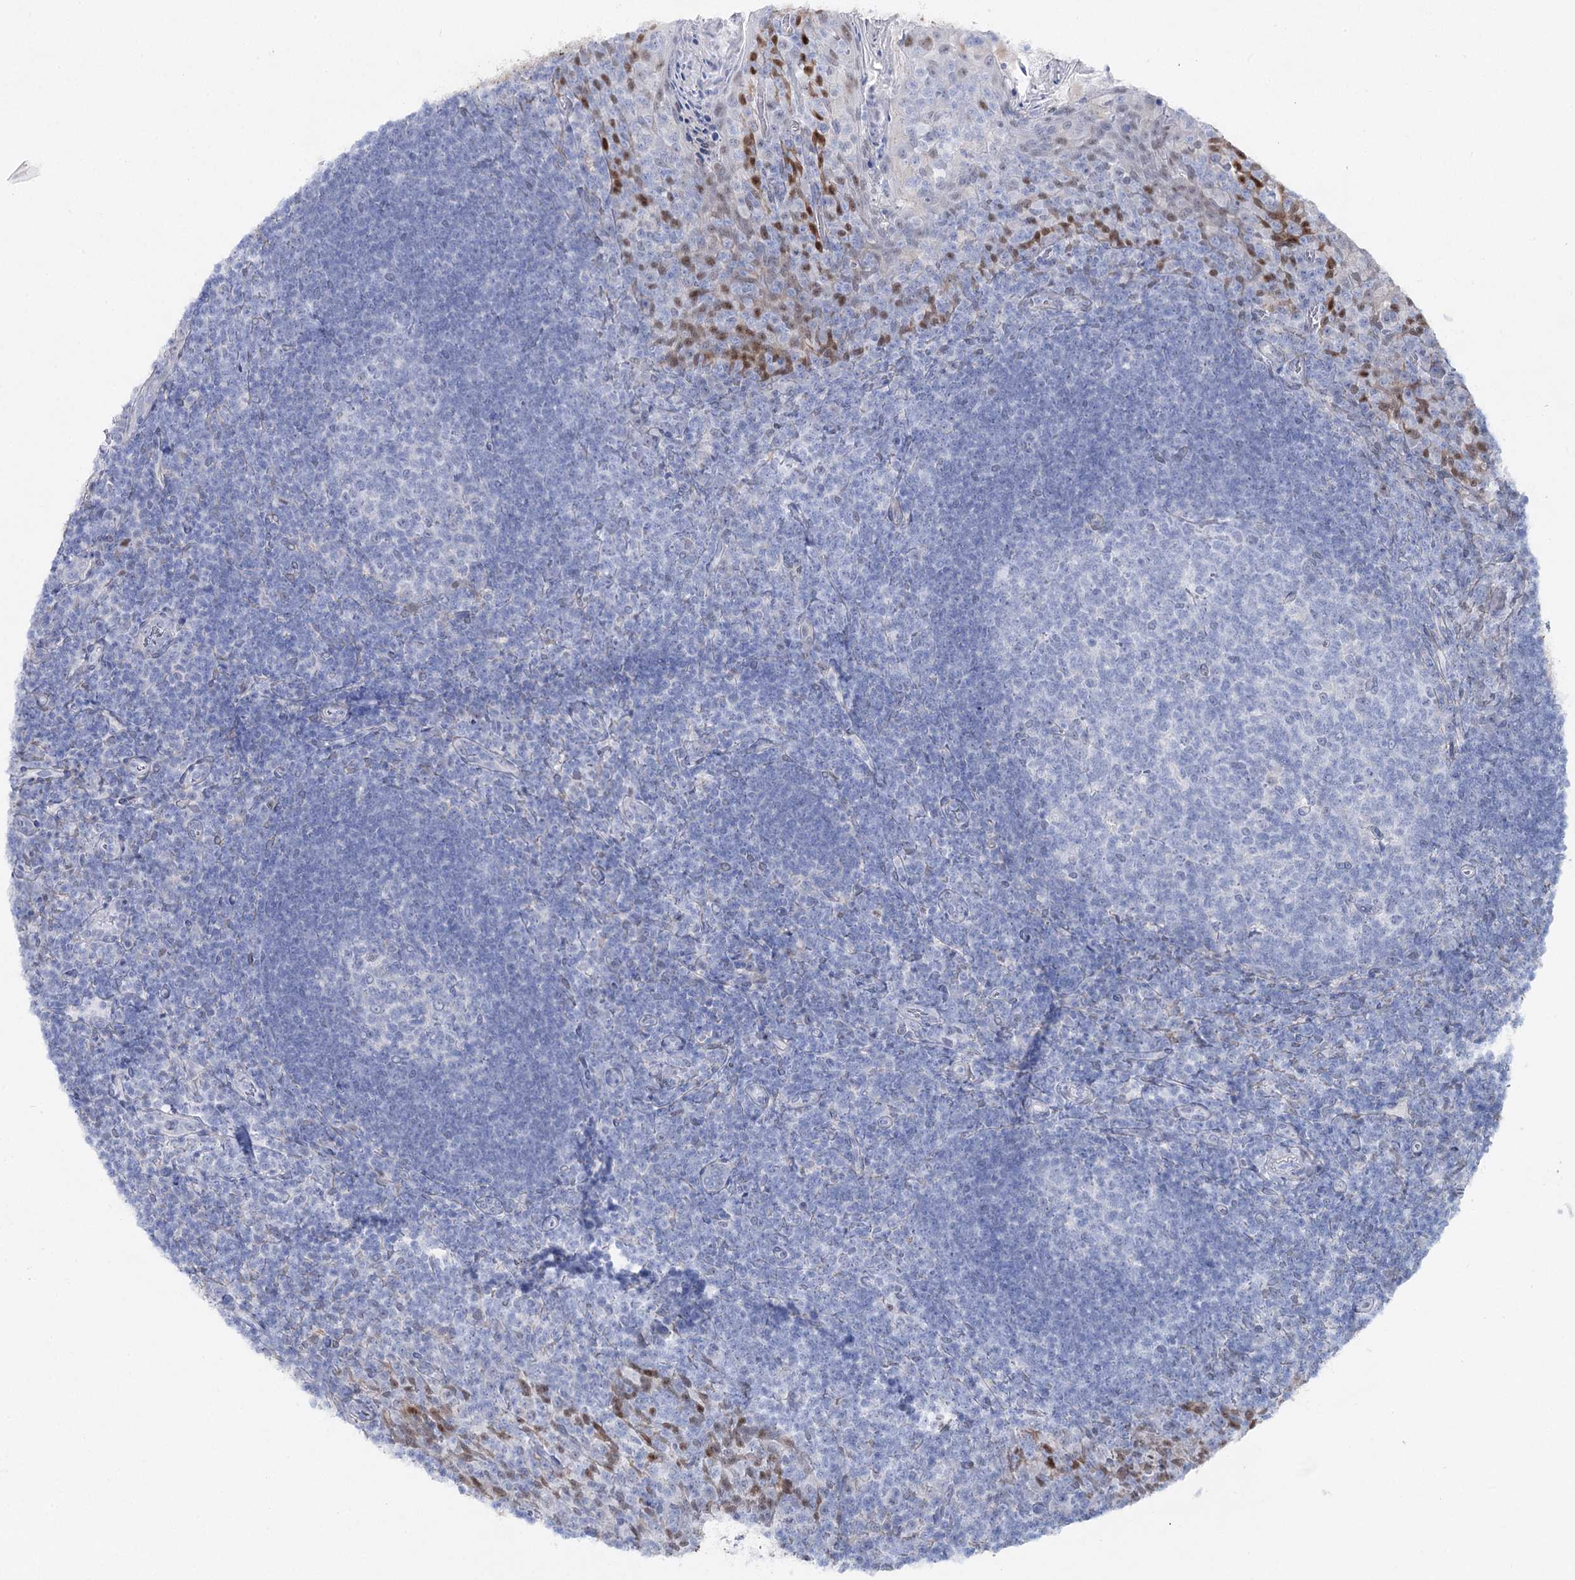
{"staining": {"intensity": "negative", "quantity": "none", "location": "none"}, "tissue": "tonsil", "cell_type": "Germinal center cells", "image_type": "normal", "snomed": [{"axis": "morphology", "description": "Normal tissue, NOS"}, {"axis": "topography", "description": "Tonsil"}], "caption": "Immunohistochemistry (IHC) image of unremarkable human tonsil stained for a protein (brown), which displays no positivity in germinal center cells. (Brightfield microscopy of DAB (3,3'-diaminobenzidine) immunohistochemistry at high magnification).", "gene": "UGDH", "patient": {"sex": "female", "age": 10}}